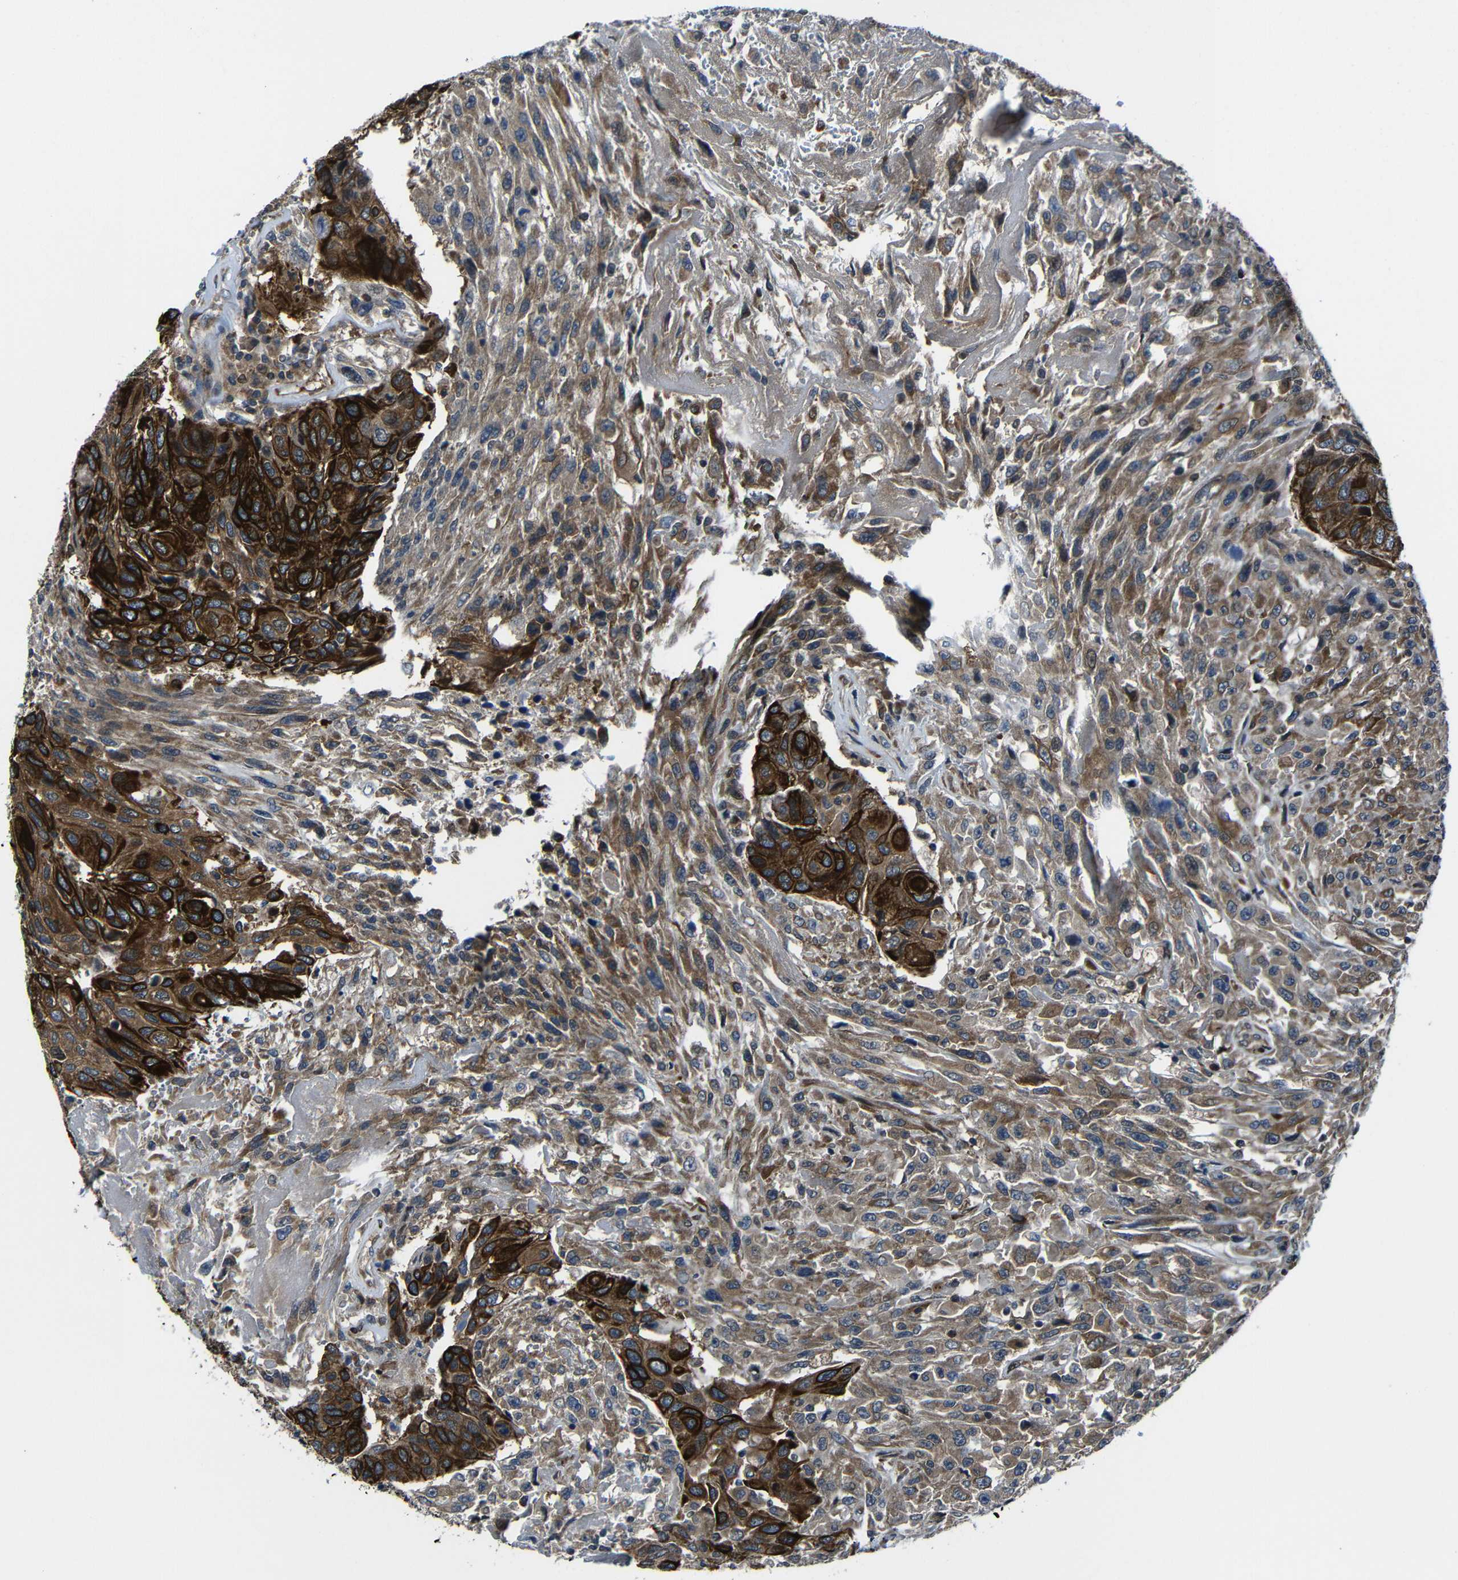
{"staining": {"intensity": "strong", "quantity": "25%-75%", "location": "cytoplasmic/membranous"}, "tissue": "urothelial cancer", "cell_type": "Tumor cells", "image_type": "cancer", "snomed": [{"axis": "morphology", "description": "Urothelial carcinoma, High grade"}, {"axis": "topography", "description": "Urinary bladder"}], "caption": "Protein staining by IHC demonstrates strong cytoplasmic/membranous positivity in about 25%-75% of tumor cells in high-grade urothelial carcinoma. (DAB (3,3'-diaminobenzidine) IHC with brightfield microscopy, high magnification).", "gene": "KIAA0513", "patient": {"sex": "male", "age": 66}}